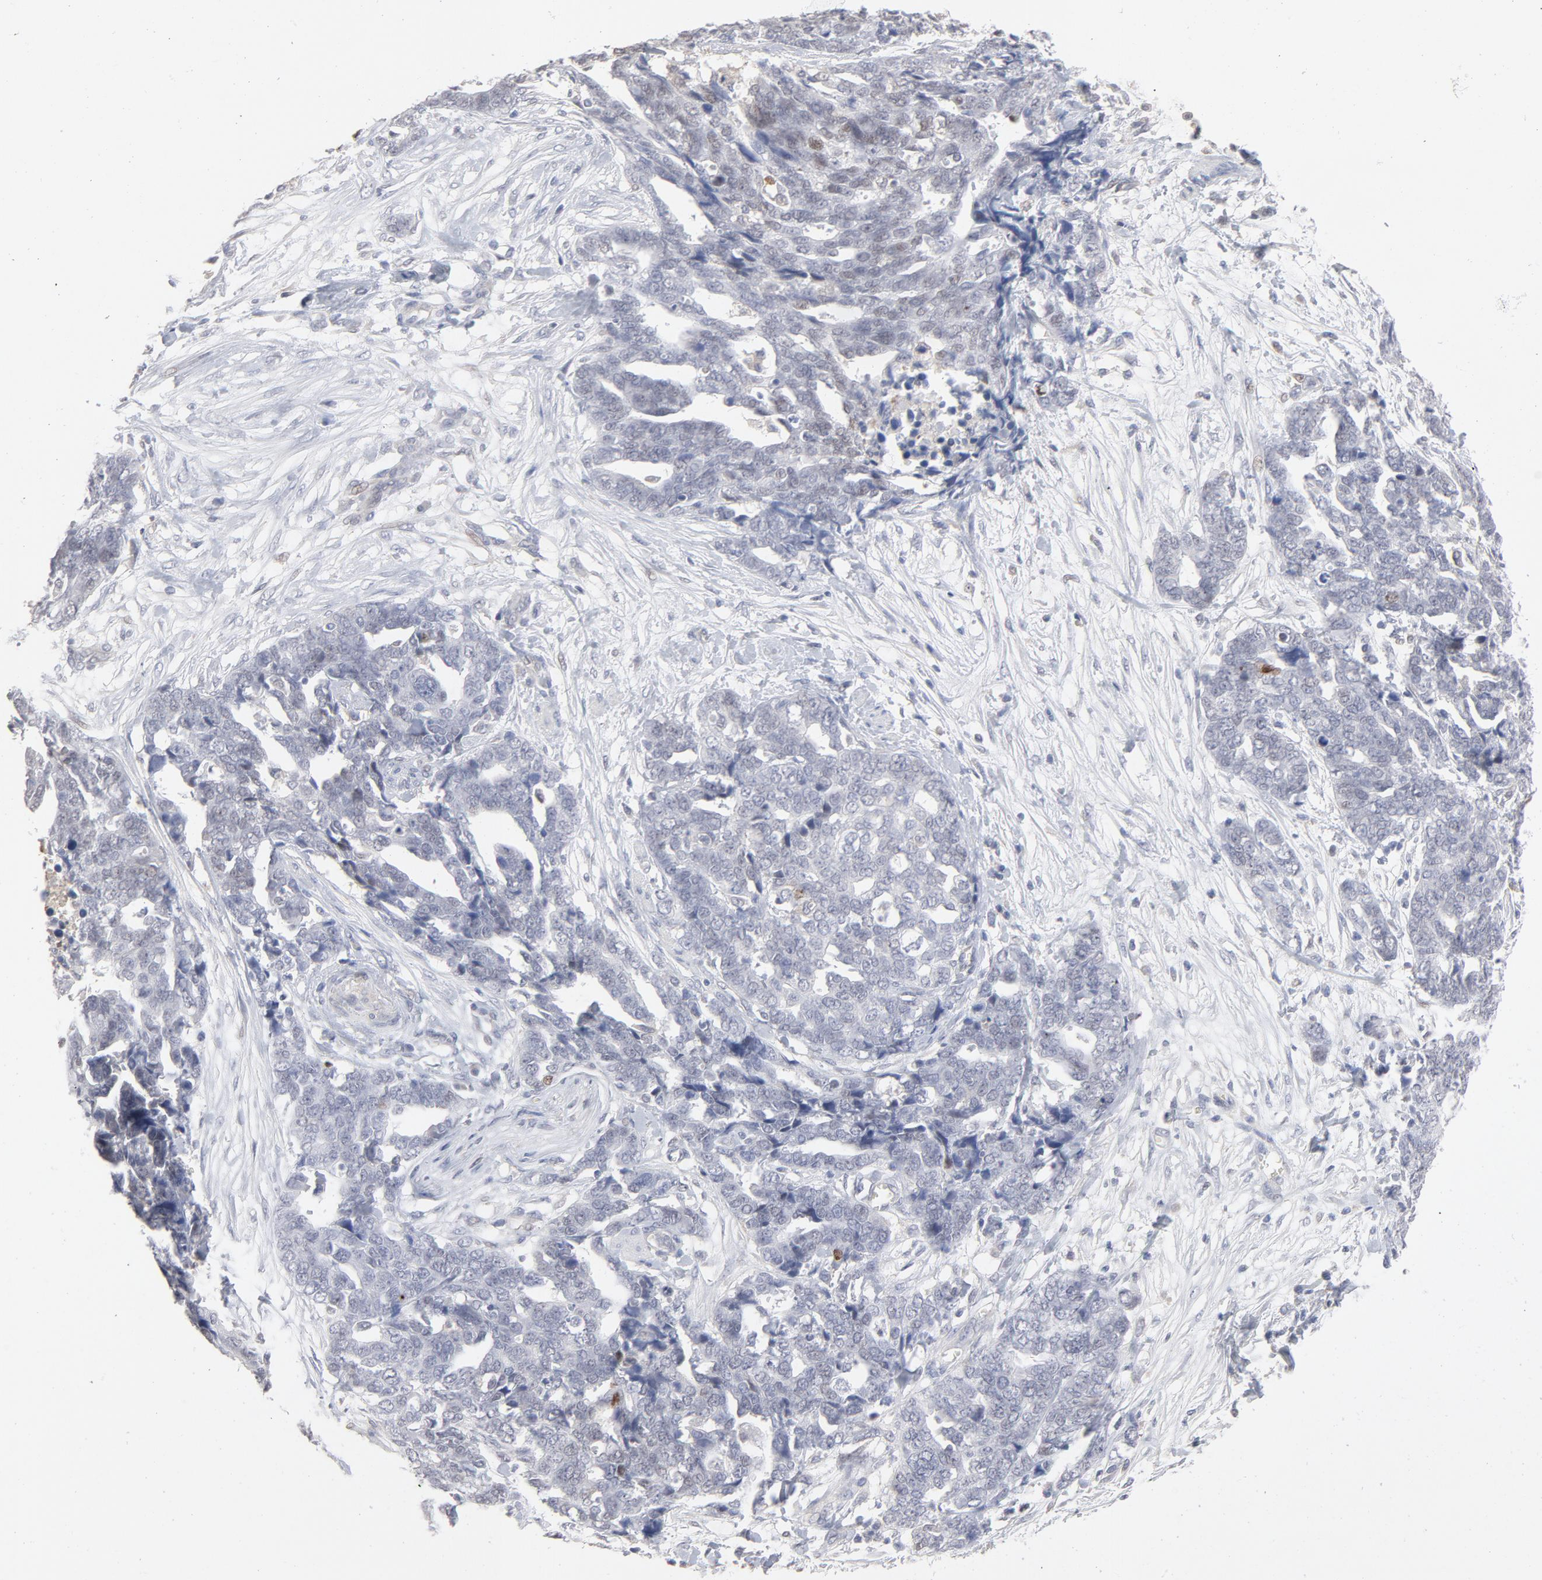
{"staining": {"intensity": "weak", "quantity": "<25%", "location": "nuclear"}, "tissue": "ovarian cancer", "cell_type": "Tumor cells", "image_type": "cancer", "snomed": [{"axis": "morphology", "description": "Normal tissue, NOS"}, {"axis": "morphology", "description": "Cystadenocarcinoma, serous, NOS"}, {"axis": "topography", "description": "Fallopian tube"}, {"axis": "topography", "description": "Ovary"}], "caption": "Immunohistochemistry image of ovarian cancer (serous cystadenocarcinoma) stained for a protein (brown), which demonstrates no expression in tumor cells. The staining is performed using DAB (3,3'-diaminobenzidine) brown chromogen with nuclei counter-stained in using hematoxylin.", "gene": "PNMA1", "patient": {"sex": "female", "age": 56}}